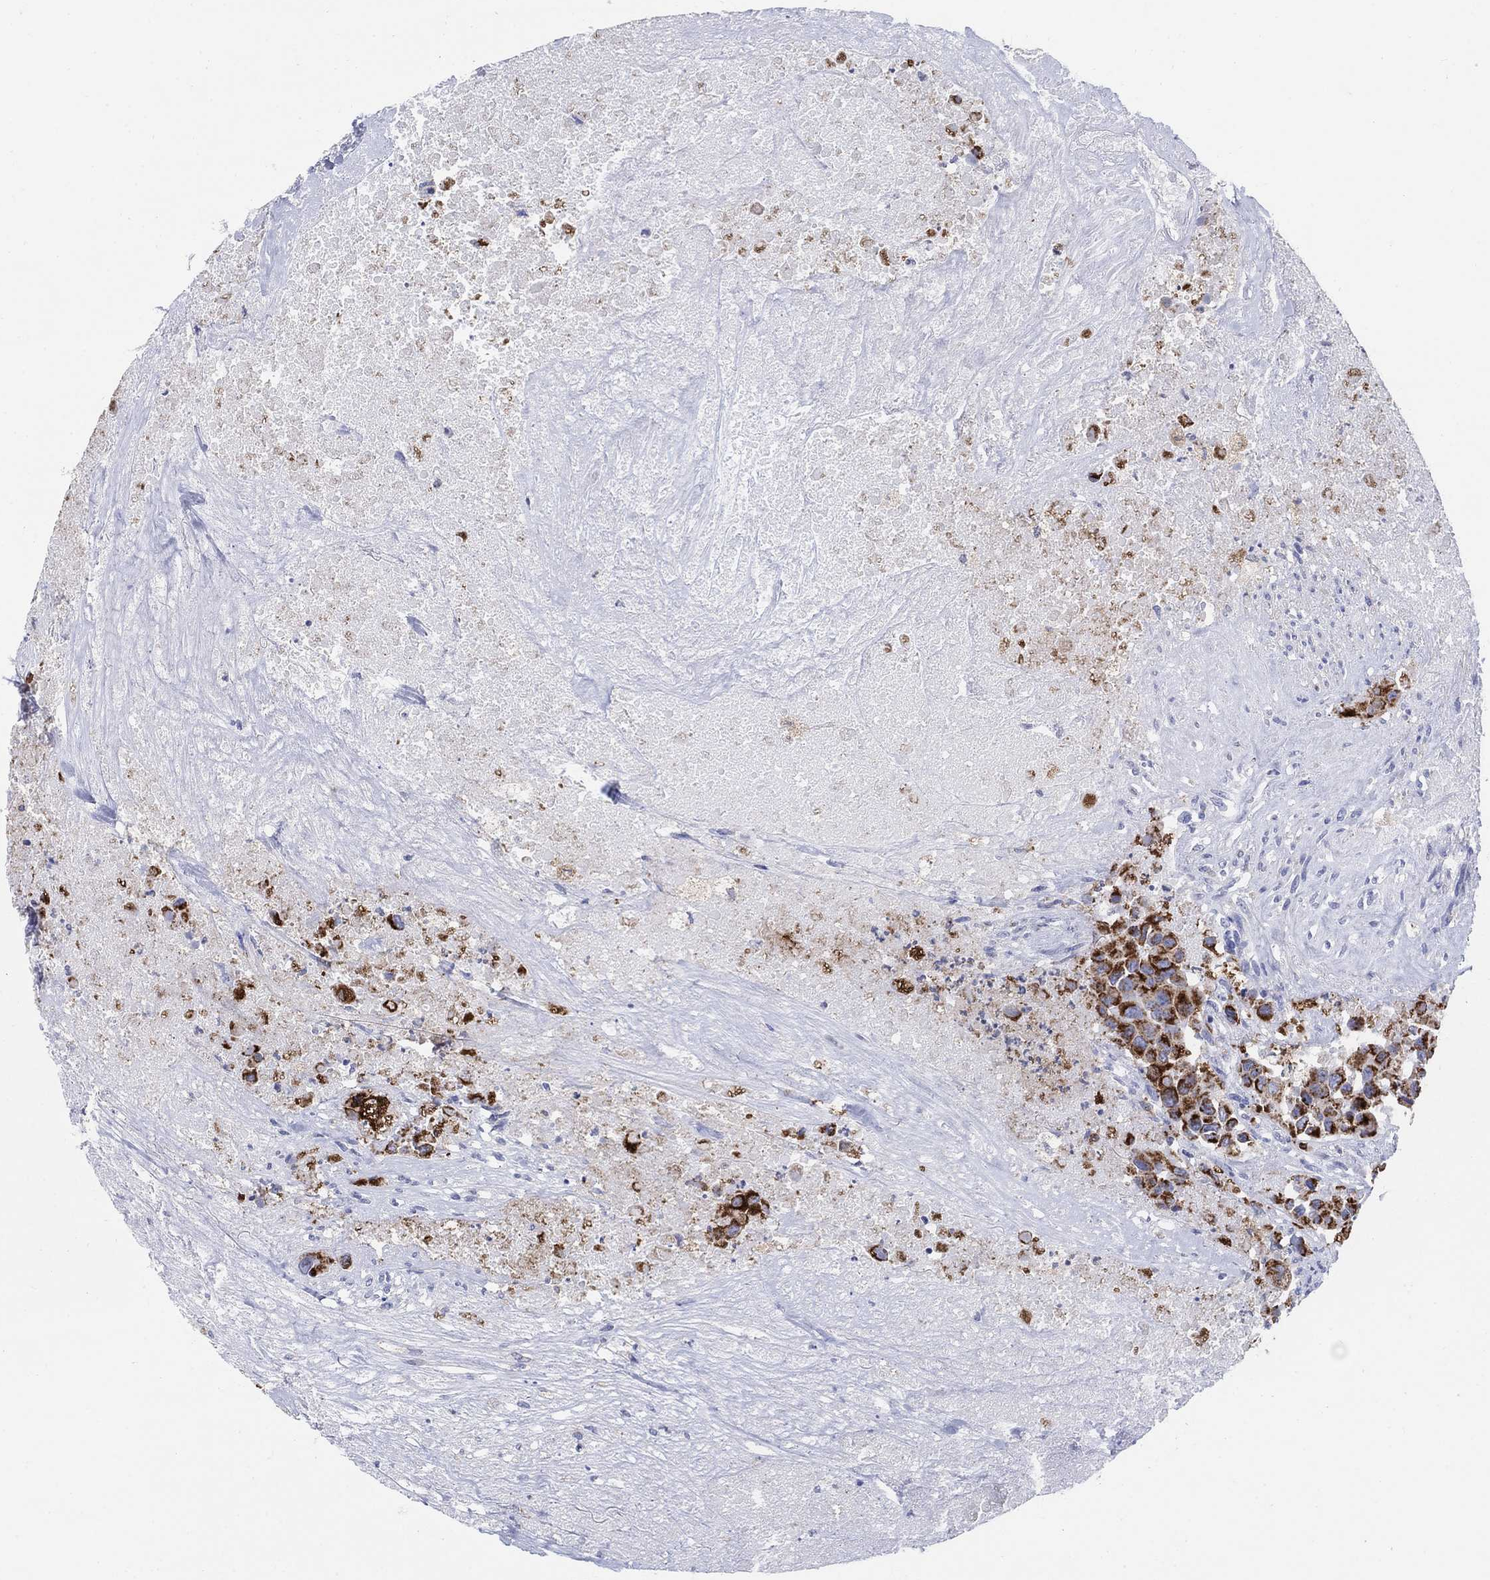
{"staining": {"intensity": "strong", "quantity": "25%-75%", "location": "cytoplasmic/membranous"}, "tissue": "urothelial cancer", "cell_type": "Tumor cells", "image_type": "cancer", "snomed": [{"axis": "morphology", "description": "Urothelial carcinoma, High grade"}, {"axis": "topography", "description": "Urinary bladder"}], "caption": "The immunohistochemical stain labels strong cytoplasmic/membranous expression in tumor cells of urothelial cancer tissue.", "gene": "SCCPDH", "patient": {"sex": "female", "age": 73}}